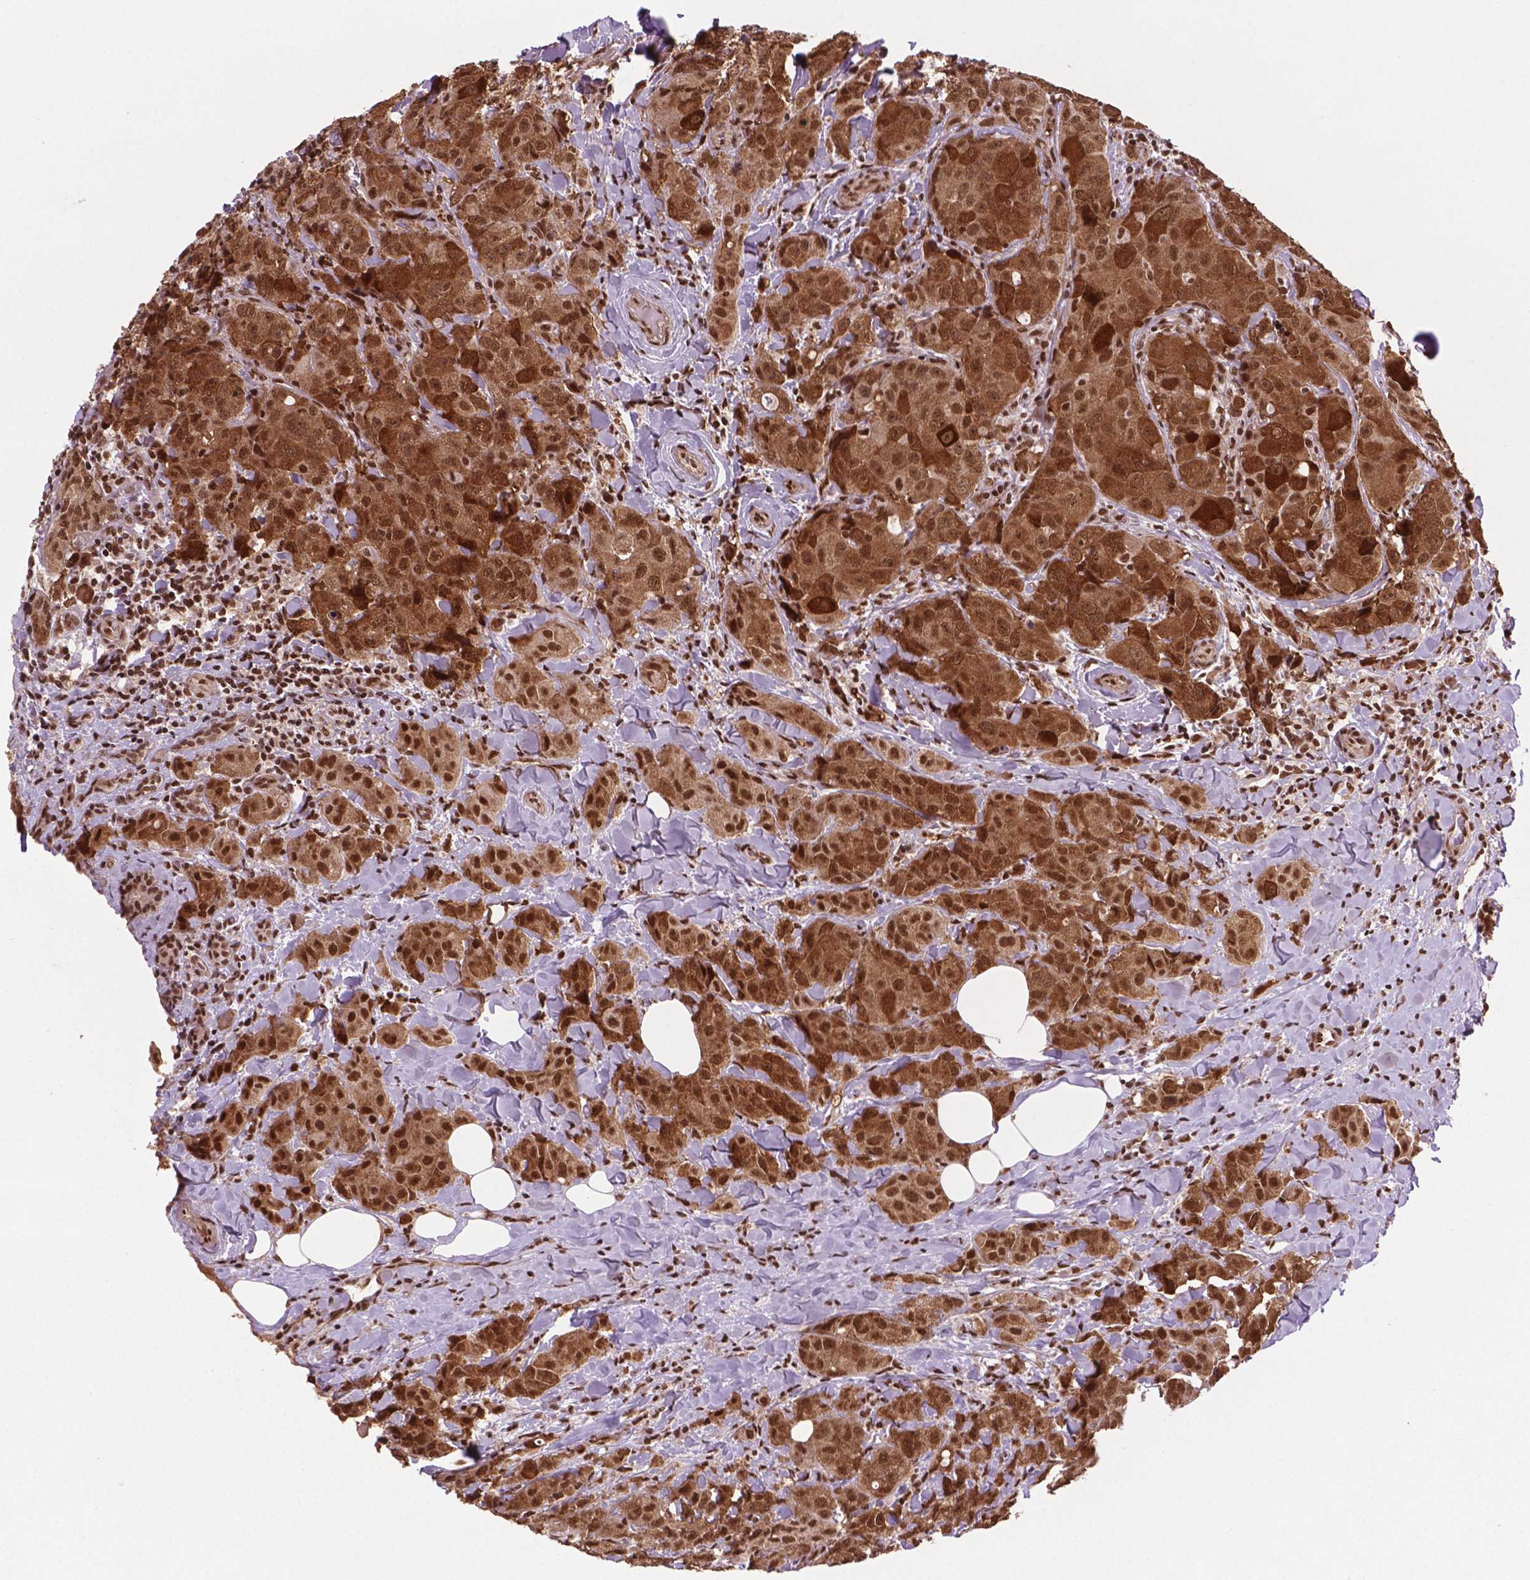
{"staining": {"intensity": "strong", "quantity": ">75%", "location": "cytoplasmic/membranous,nuclear"}, "tissue": "breast cancer", "cell_type": "Tumor cells", "image_type": "cancer", "snomed": [{"axis": "morphology", "description": "Duct carcinoma"}, {"axis": "topography", "description": "Breast"}], "caption": "This histopathology image shows immunohistochemistry (IHC) staining of human infiltrating ductal carcinoma (breast), with high strong cytoplasmic/membranous and nuclear positivity in approximately >75% of tumor cells.", "gene": "SIRT6", "patient": {"sex": "female", "age": 43}}